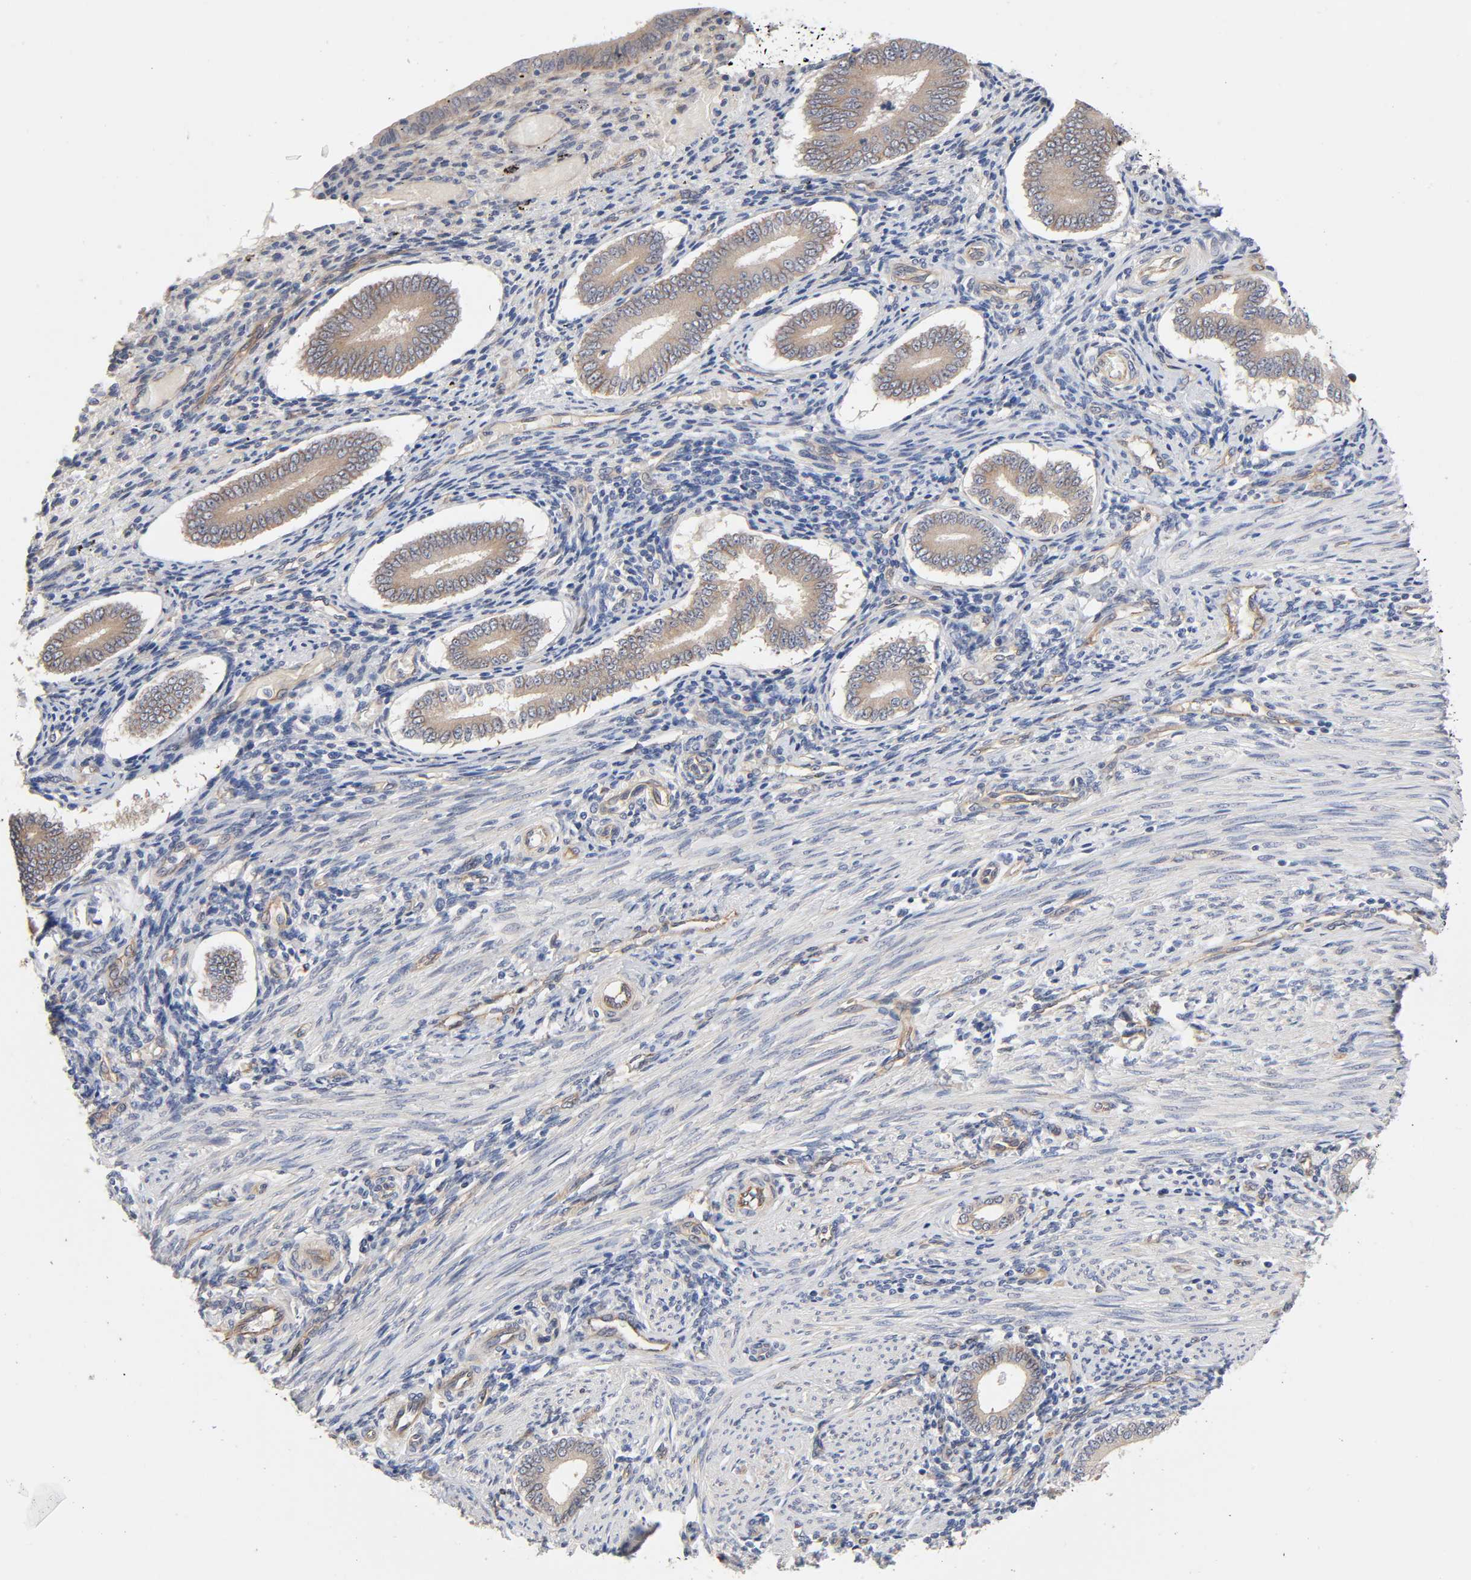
{"staining": {"intensity": "moderate", "quantity": "<25%", "location": "cytoplasmic/membranous"}, "tissue": "endometrium", "cell_type": "Cells in endometrial stroma", "image_type": "normal", "snomed": [{"axis": "morphology", "description": "Normal tissue, NOS"}, {"axis": "topography", "description": "Endometrium"}], "caption": "The micrograph shows immunohistochemical staining of benign endometrium. There is moderate cytoplasmic/membranous positivity is seen in about <25% of cells in endometrial stroma. (brown staining indicates protein expression, while blue staining denotes nuclei).", "gene": "RAB13", "patient": {"sex": "female", "age": 42}}